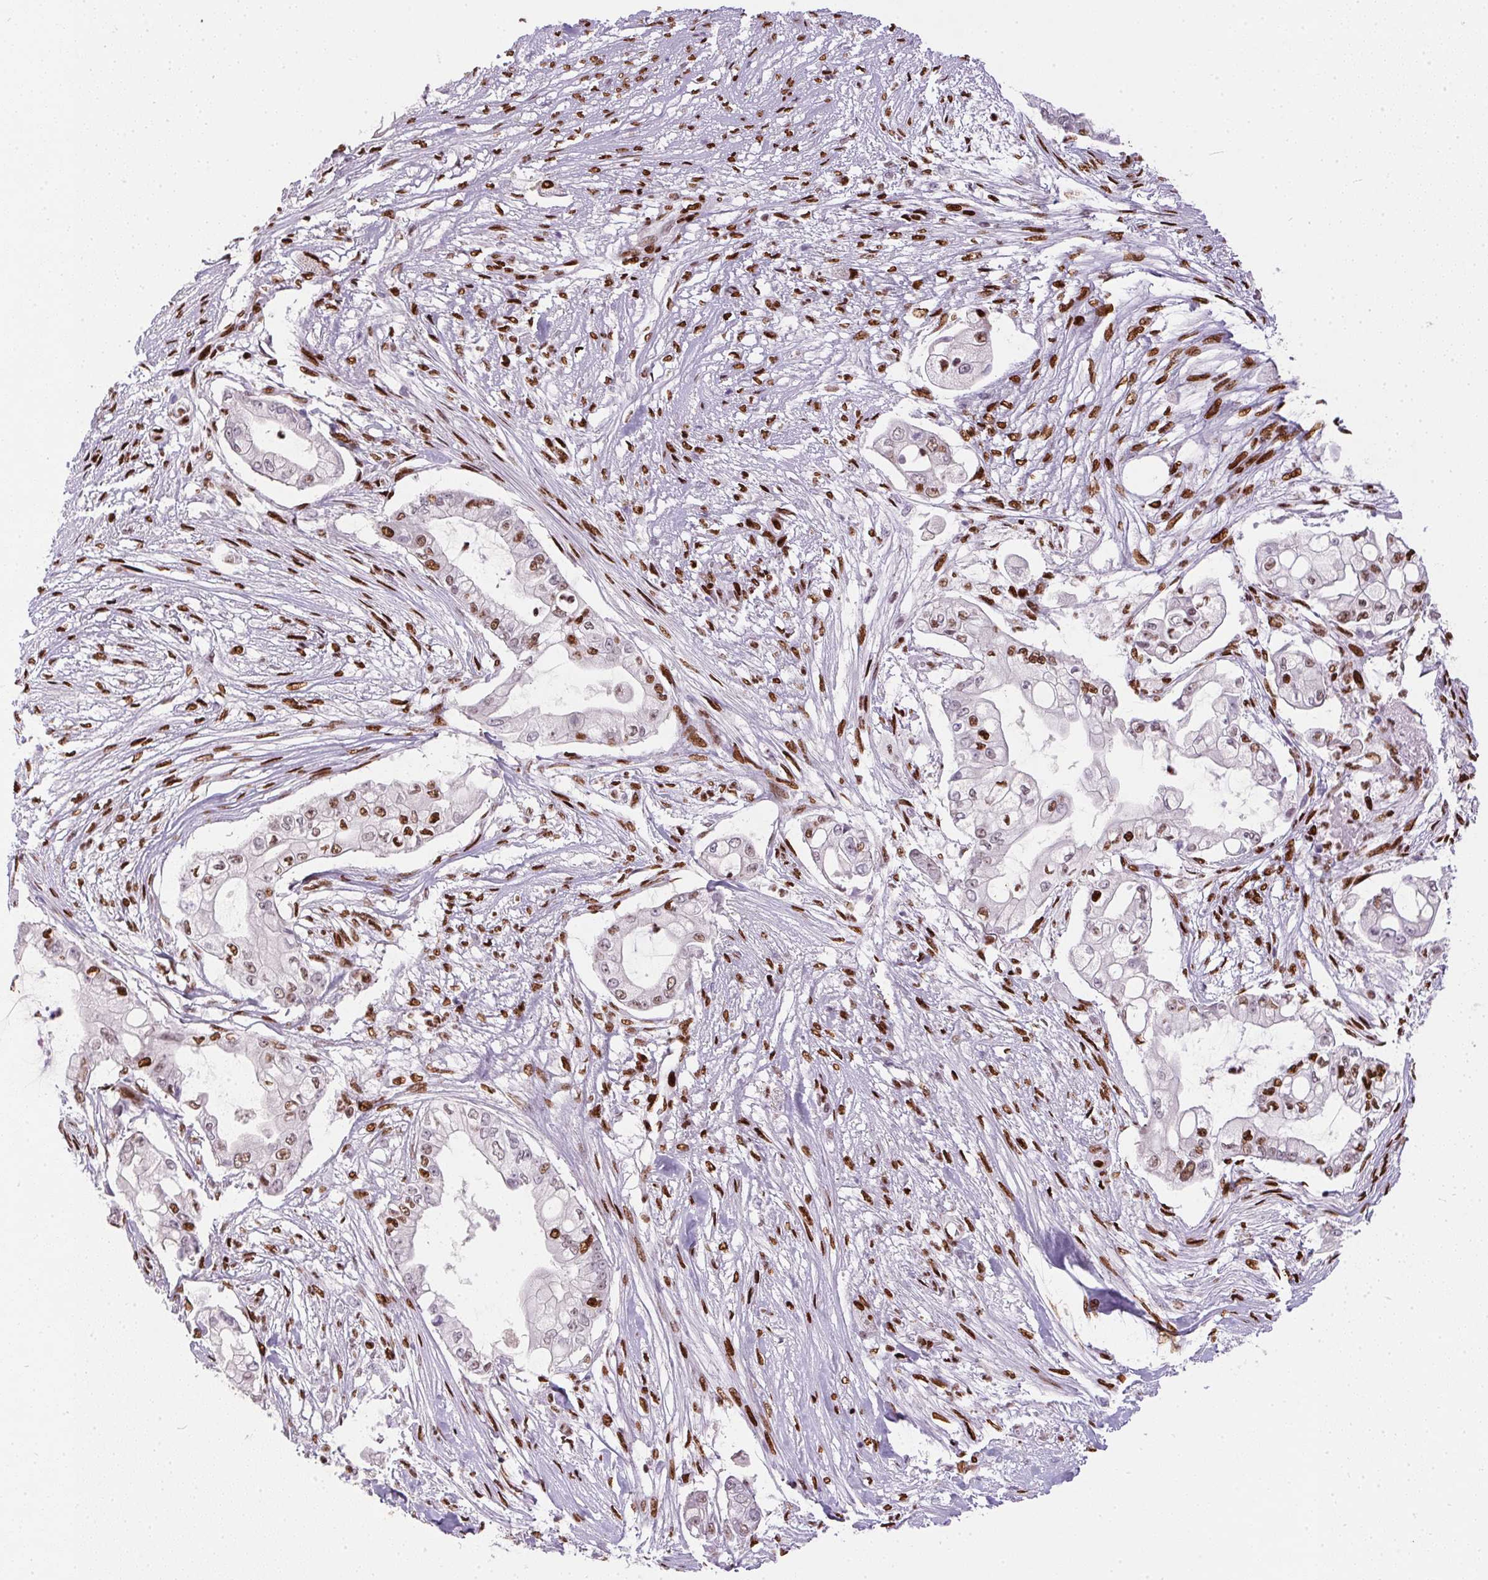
{"staining": {"intensity": "strong", "quantity": "<25%", "location": "nuclear"}, "tissue": "pancreatic cancer", "cell_type": "Tumor cells", "image_type": "cancer", "snomed": [{"axis": "morphology", "description": "Adenocarcinoma, NOS"}, {"axis": "topography", "description": "Pancreas"}], "caption": "Immunohistochemistry (DAB (3,3'-diaminobenzidine)) staining of pancreatic adenocarcinoma exhibits strong nuclear protein positivity in approximately <25% of tumor cells.", "gene": "PAGE3", "patient": {"sex": "female", "age": 69}}